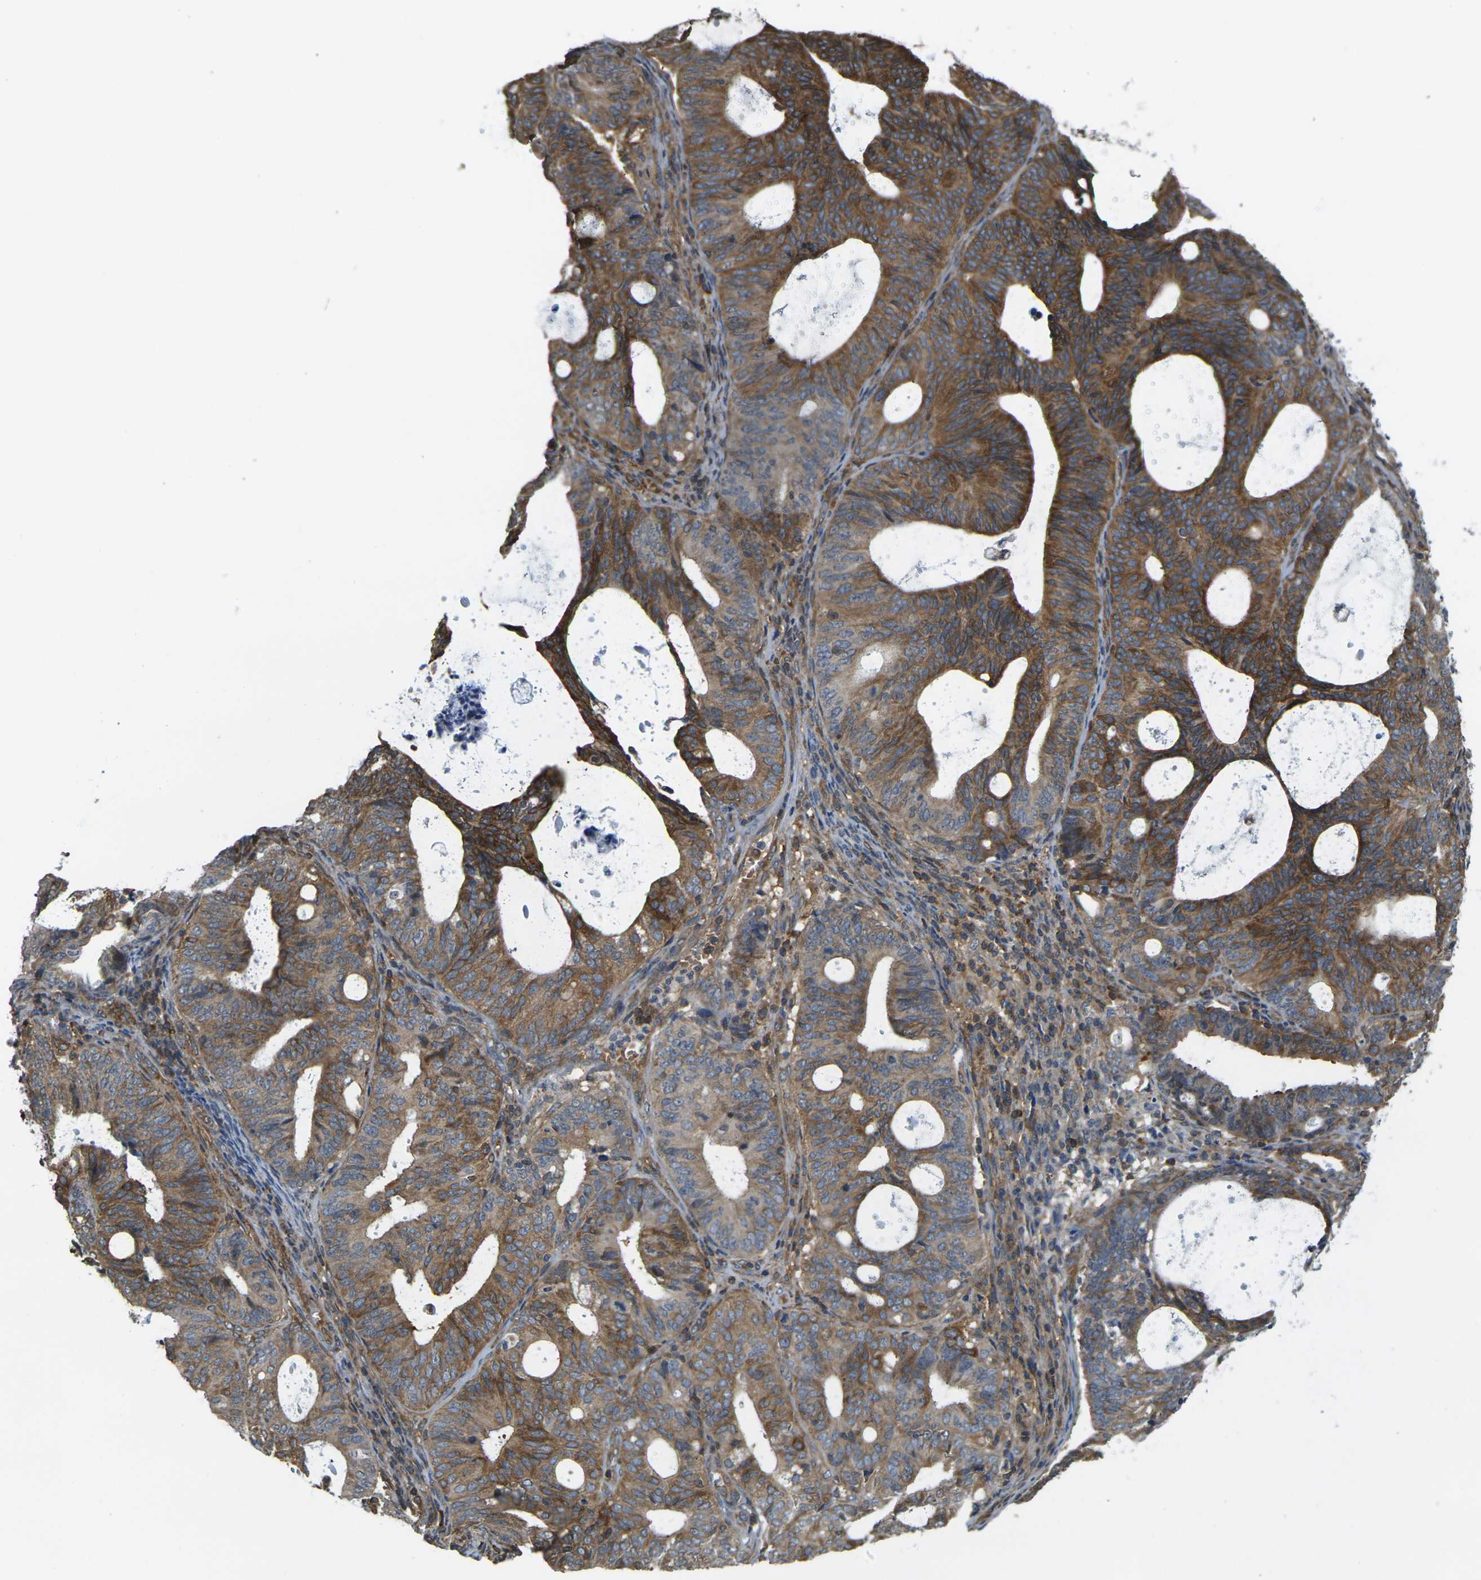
{"staining": {"intensity": "strong", "quantity": "25%-75%", "location": "cytoplasmic/membranous"}, "tissue": "endometrial cancer", "cell_type": "Tumor cells", "image_type": "cancer", "snomed": [{"axis": "morphology", "description": "Adenocarcinoma, NOS"}, {"axis": "topography", "description": "Uterus"}], "caption": "Endometrial cancer (adenocarcinoma) stained for a protein (brown) exhibits strong cytoplasmic/membranous positive expression in about 25%-75% of tumor cells.", "gene": "CAST", "patient": {"sex": "female", "age": 83}}